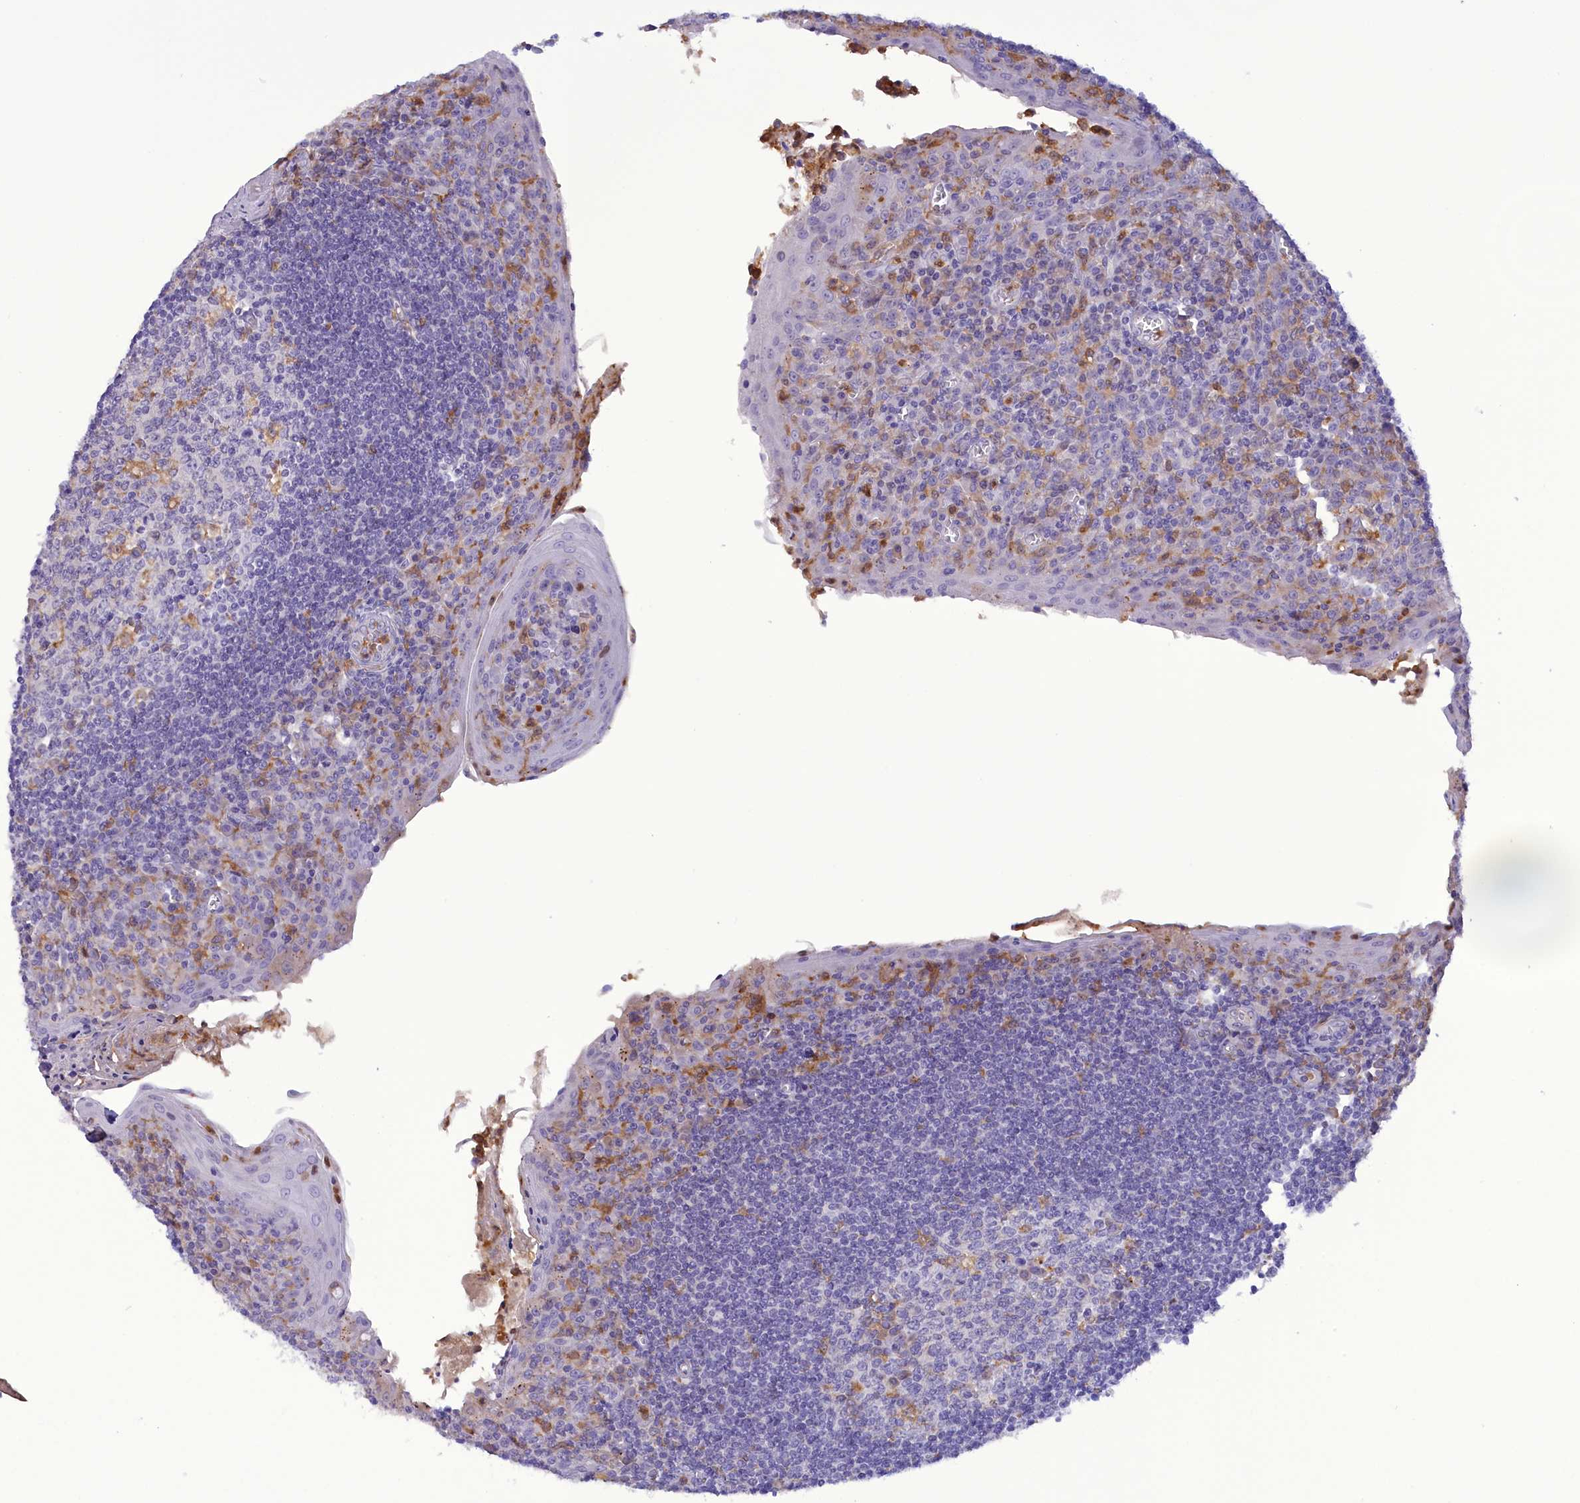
{"staining": {"intensity": "moderate", "quantity": "<25%", "location": "cytoplasmic/membranous"}, "tissue": "tonsil", "cell_type": "Germinal center cells", "image_type": "normal", "snomed": [{"axis": "morphology", "description": "Normal tissue, NOS"}, {"axis": "topography", "description": "Tonsil"}], "caption": "Immunohistochemistry photomicrograph of unremarkable tonsil: tonsil stained using immunohistochemistry demonstrates low levels of moderate protein expression localized specifically in the cytoplasmic/membranous of germinal center cells, appearing as a cytoplasmic/membranous brown color.", "gene": "FAM149B1", "patient": {"sex": "male", "age": 27}}